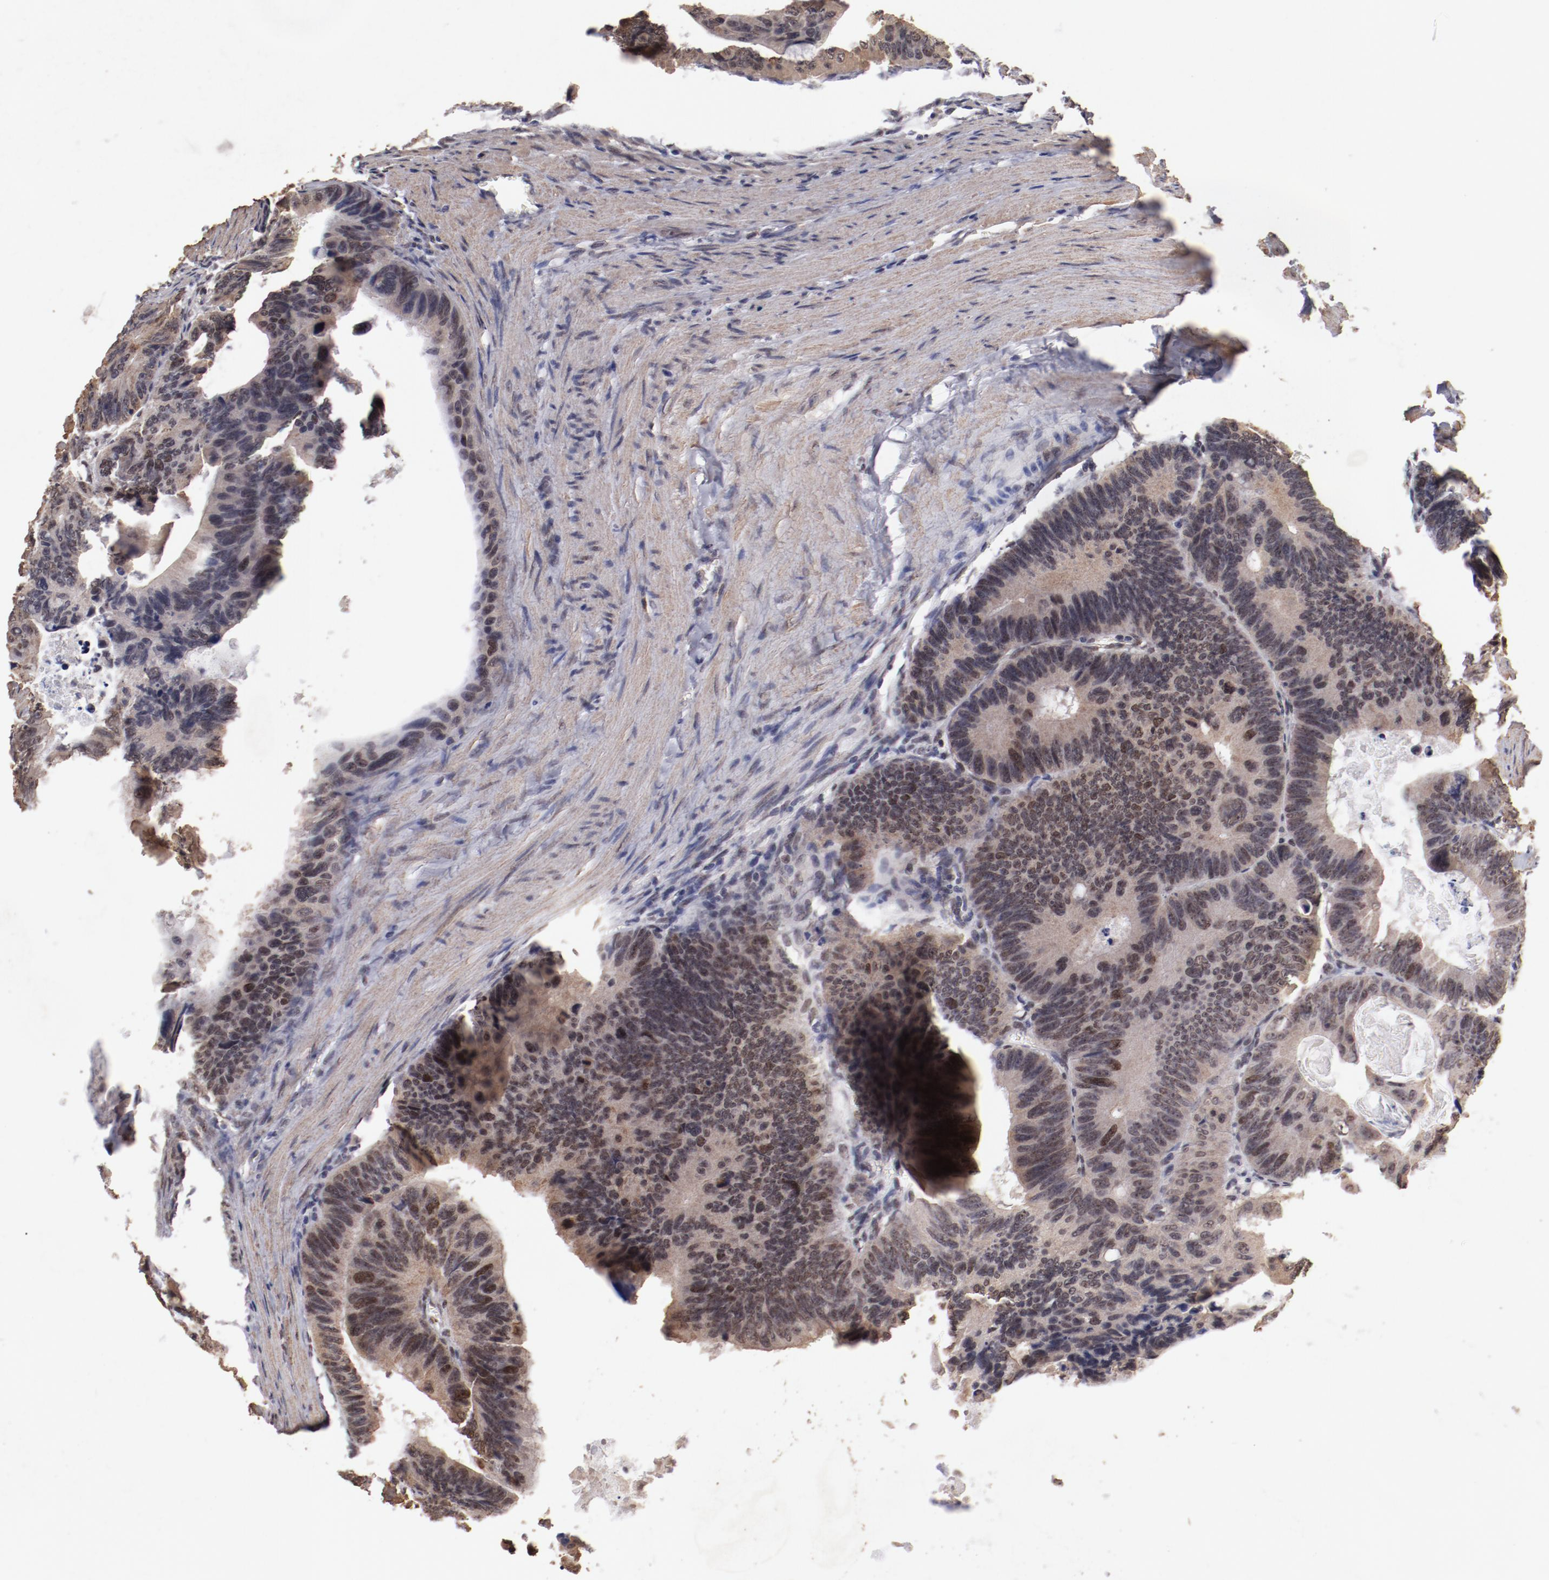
{"staining": {"intensity": "weak", "quantity": ">75%", "location": "cytoplasmic/membranous,nuclear"}, "tissue": "colorectal cancer", "cell_type": "Tumor cells", "image_type": "cancer", "snomed": [{"axis": "morphology", "description": "Adenocarcinoma, NOS"}, {"axis": "topography", "description": "Colon"}], "caption": "This histopathology image shows colorectal cancer (adenocarcinoma) stained with immunohistochemistry (IHC) to label a protein in brown. The cytoplasmic/membranous and nuclear of tumor cells show weak positivity for the protein. Nuclei are counter-stained blue.", "gene": "CLOCK", "patient": {"sex": "female", "age": 55}}